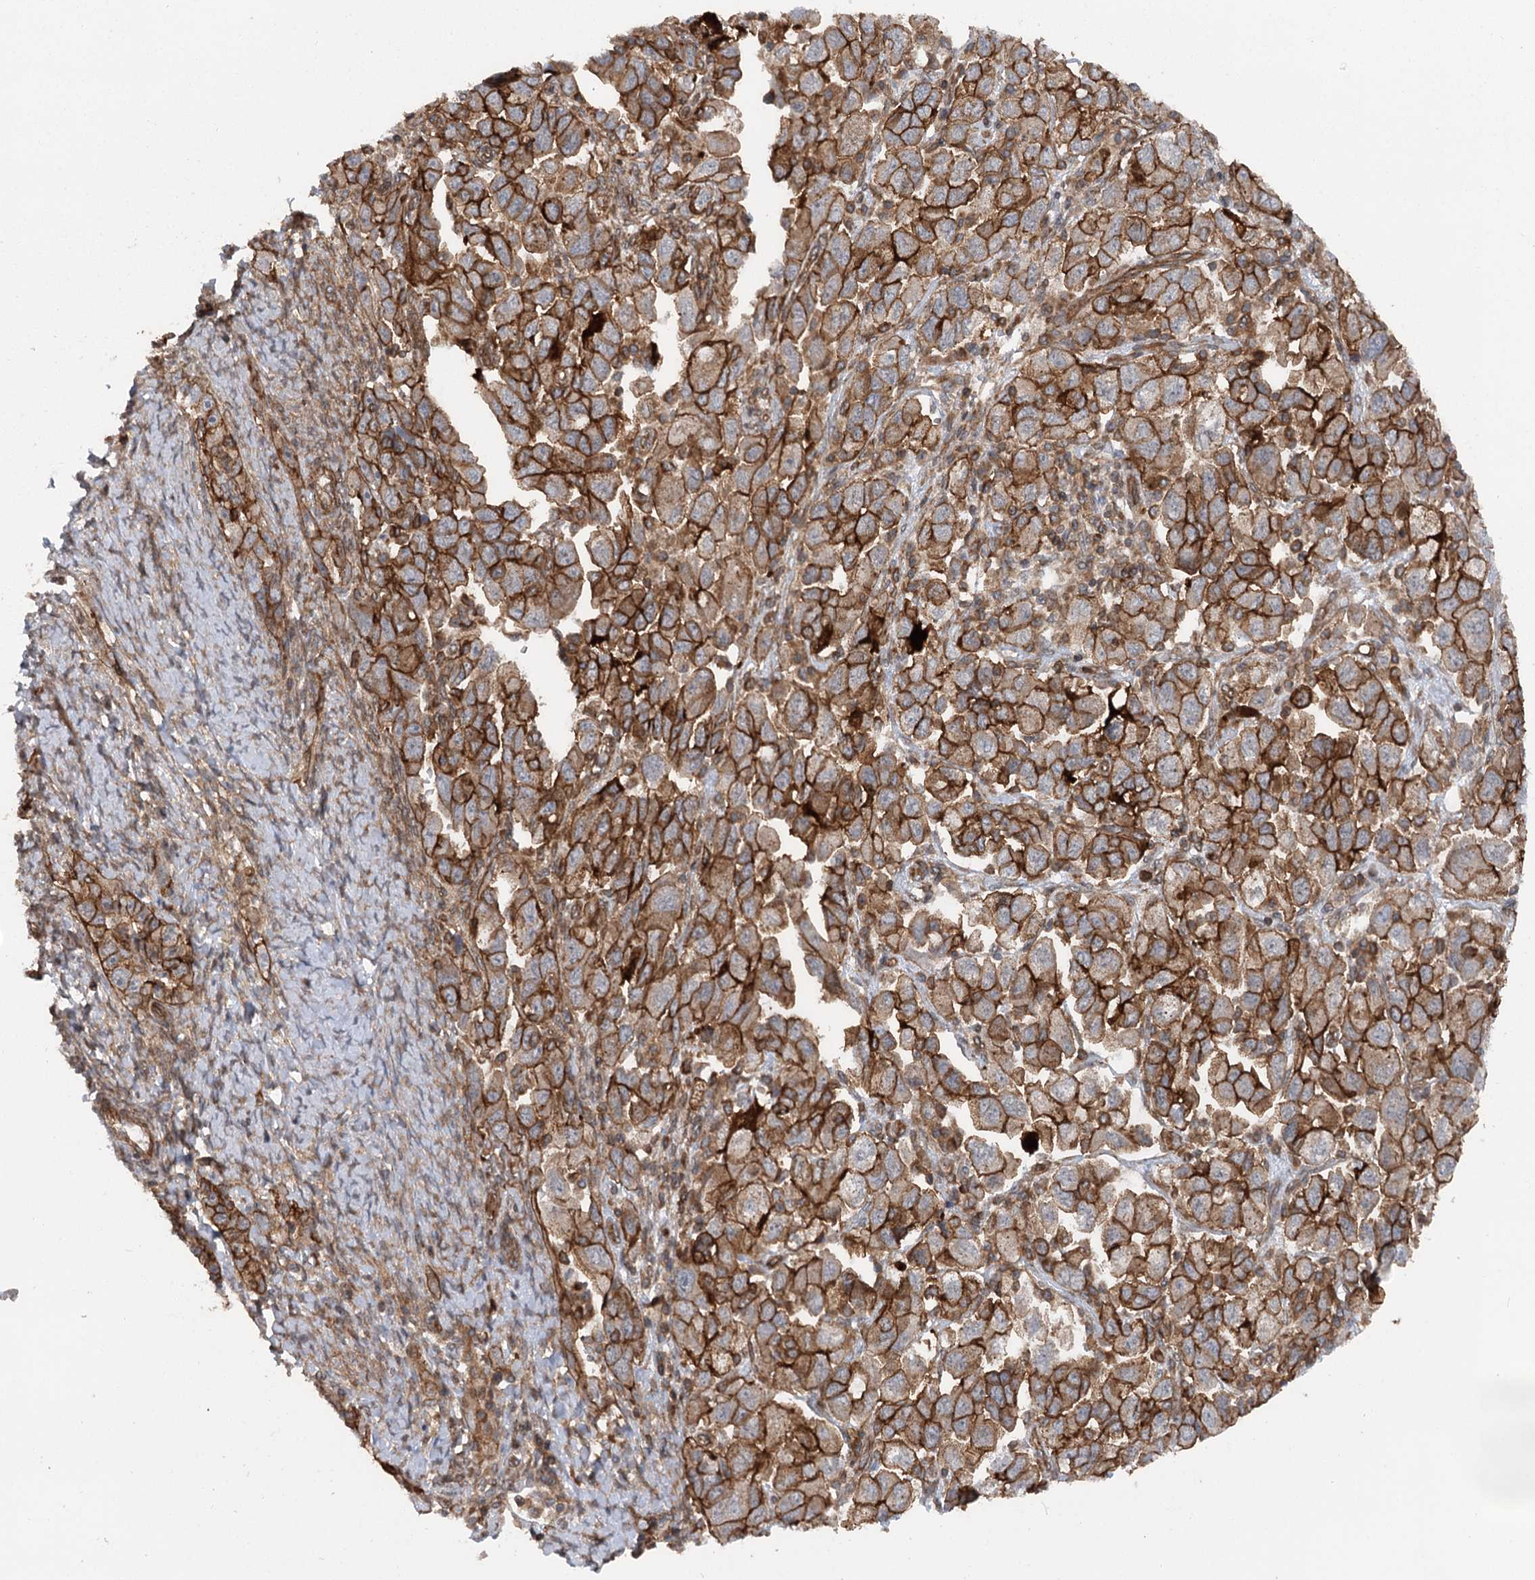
{"staining": {"intensity": "strong", "quantity": ">75%", "location": "cytoplasmic/membranous"}, "tissue": "ovarian cancer", "cell_type": "Tumor cells", "image_type": "cancer", "snomed": [{"axis": "morphology", "description": "Carcinoma, NOS"}, {"axis": "morphology", "description": "Cystadenocarcinoma, serous, NOS"}, {"axis": "topography", "description": "Ovary"}], "caption": "Serous cystadenocarcinoma (ovarian) was stained to show a protein in brown. There is high levels of strong cytoplasmic/membranous positivity in approximately >75% of tumor cells.", "gene": "IQSEC1", "patient": {"sex": "female", "age": 69}}